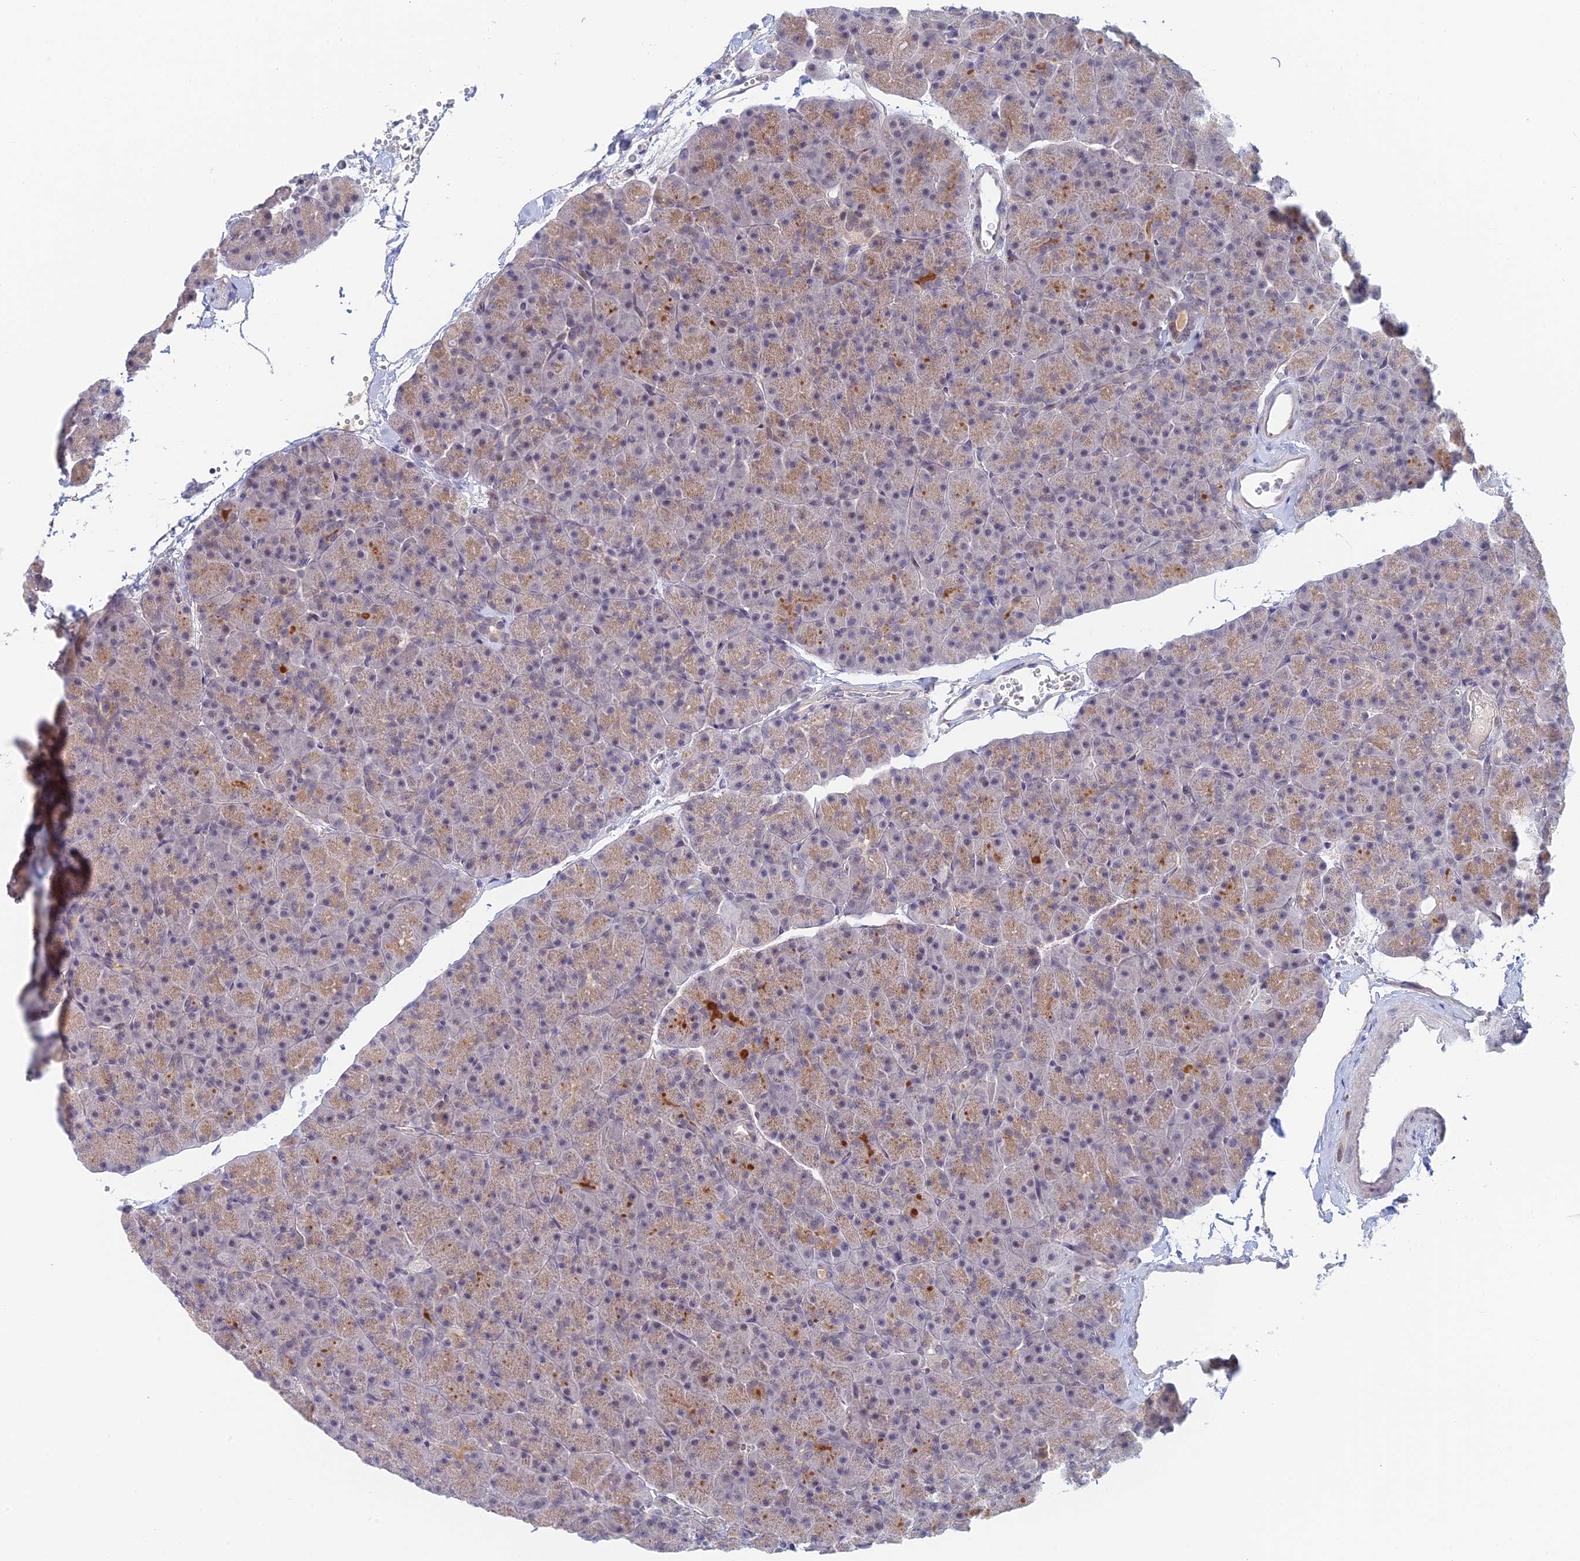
{"staining": {"intensity": "moderate", "quantity": ">75%", "location": "cytoplasmic/membranous,nuclear"}, "tissue": "pancreas", "cell_type": "Exocrine glandular cells", "image_type": "normal", "snomed": [{"axis": "morphology", "description": "Normal tissue, NOS"}, {"axis": "topography", "description": "Pancreas"}], "caption": "Exocrine glandular cells reveal medium levels of moderate cytoplasmic/membranous,nuclear staining in approximately >75% of cells in unremarkable pancreas.", "gene": "ZUP1", "patient": {"sex": "male", "age": 36}}